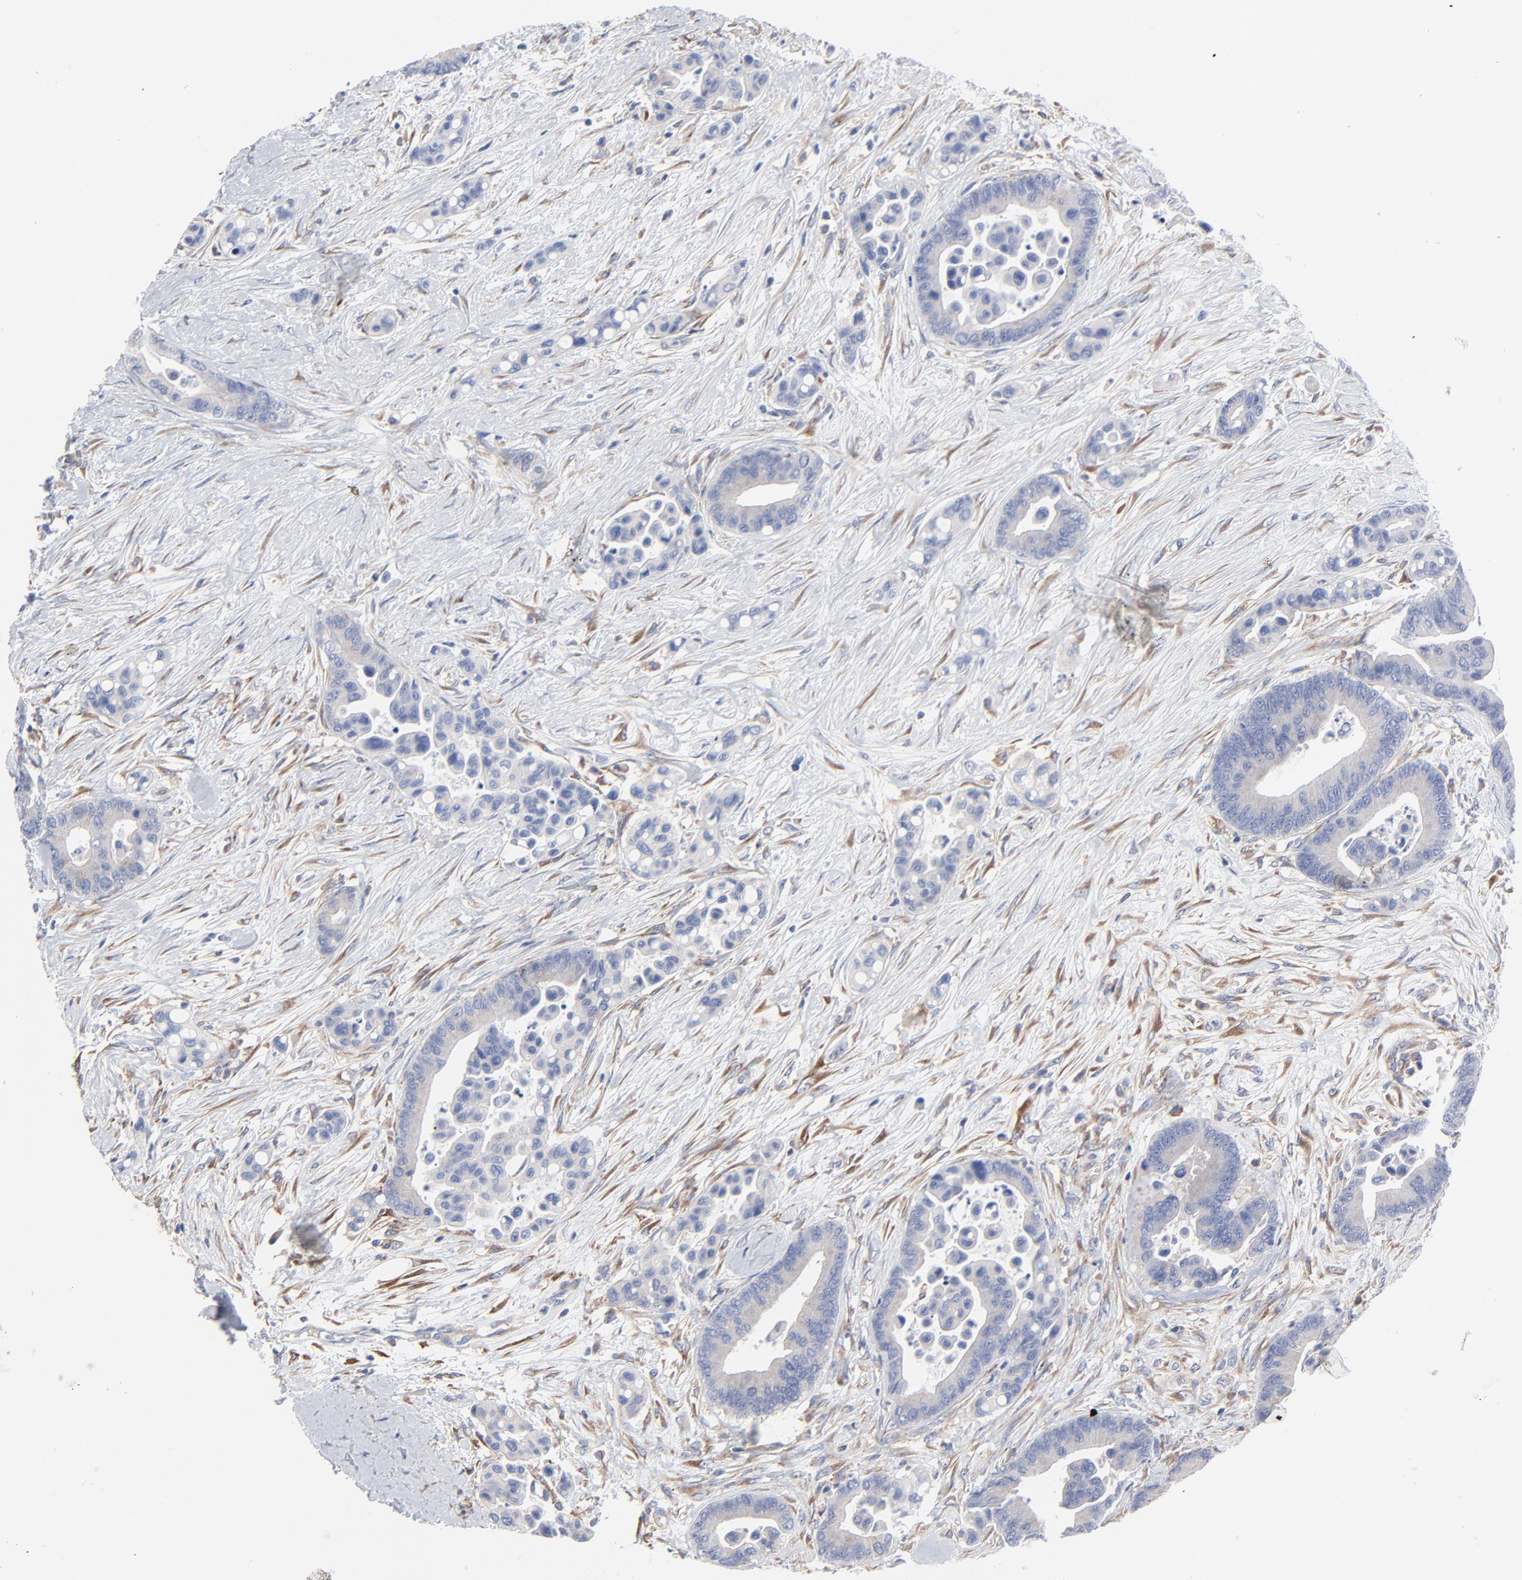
{"staining": {"intensity": "negative", "quantity": "none", "location": "none"}, "tissue": "colorectal cancer", "cell_type": "Tumor cells", "image_type": "cancer", "snomed": [{"axis": "morphology", "description": "Adenocarcinoma, NOS"}, {"axis": "topography", "description": "Colon"}], "caption": "This is a photomicrograph of IHC staining of colorectal cancer (adenocarcinoma), which shows no staining in tumor cells. (DAB immunohistochemistry (IHC) with hematoxylin counter stain).", "gene": "STAT2", "patient": {"sex": "male", "age": 82}}